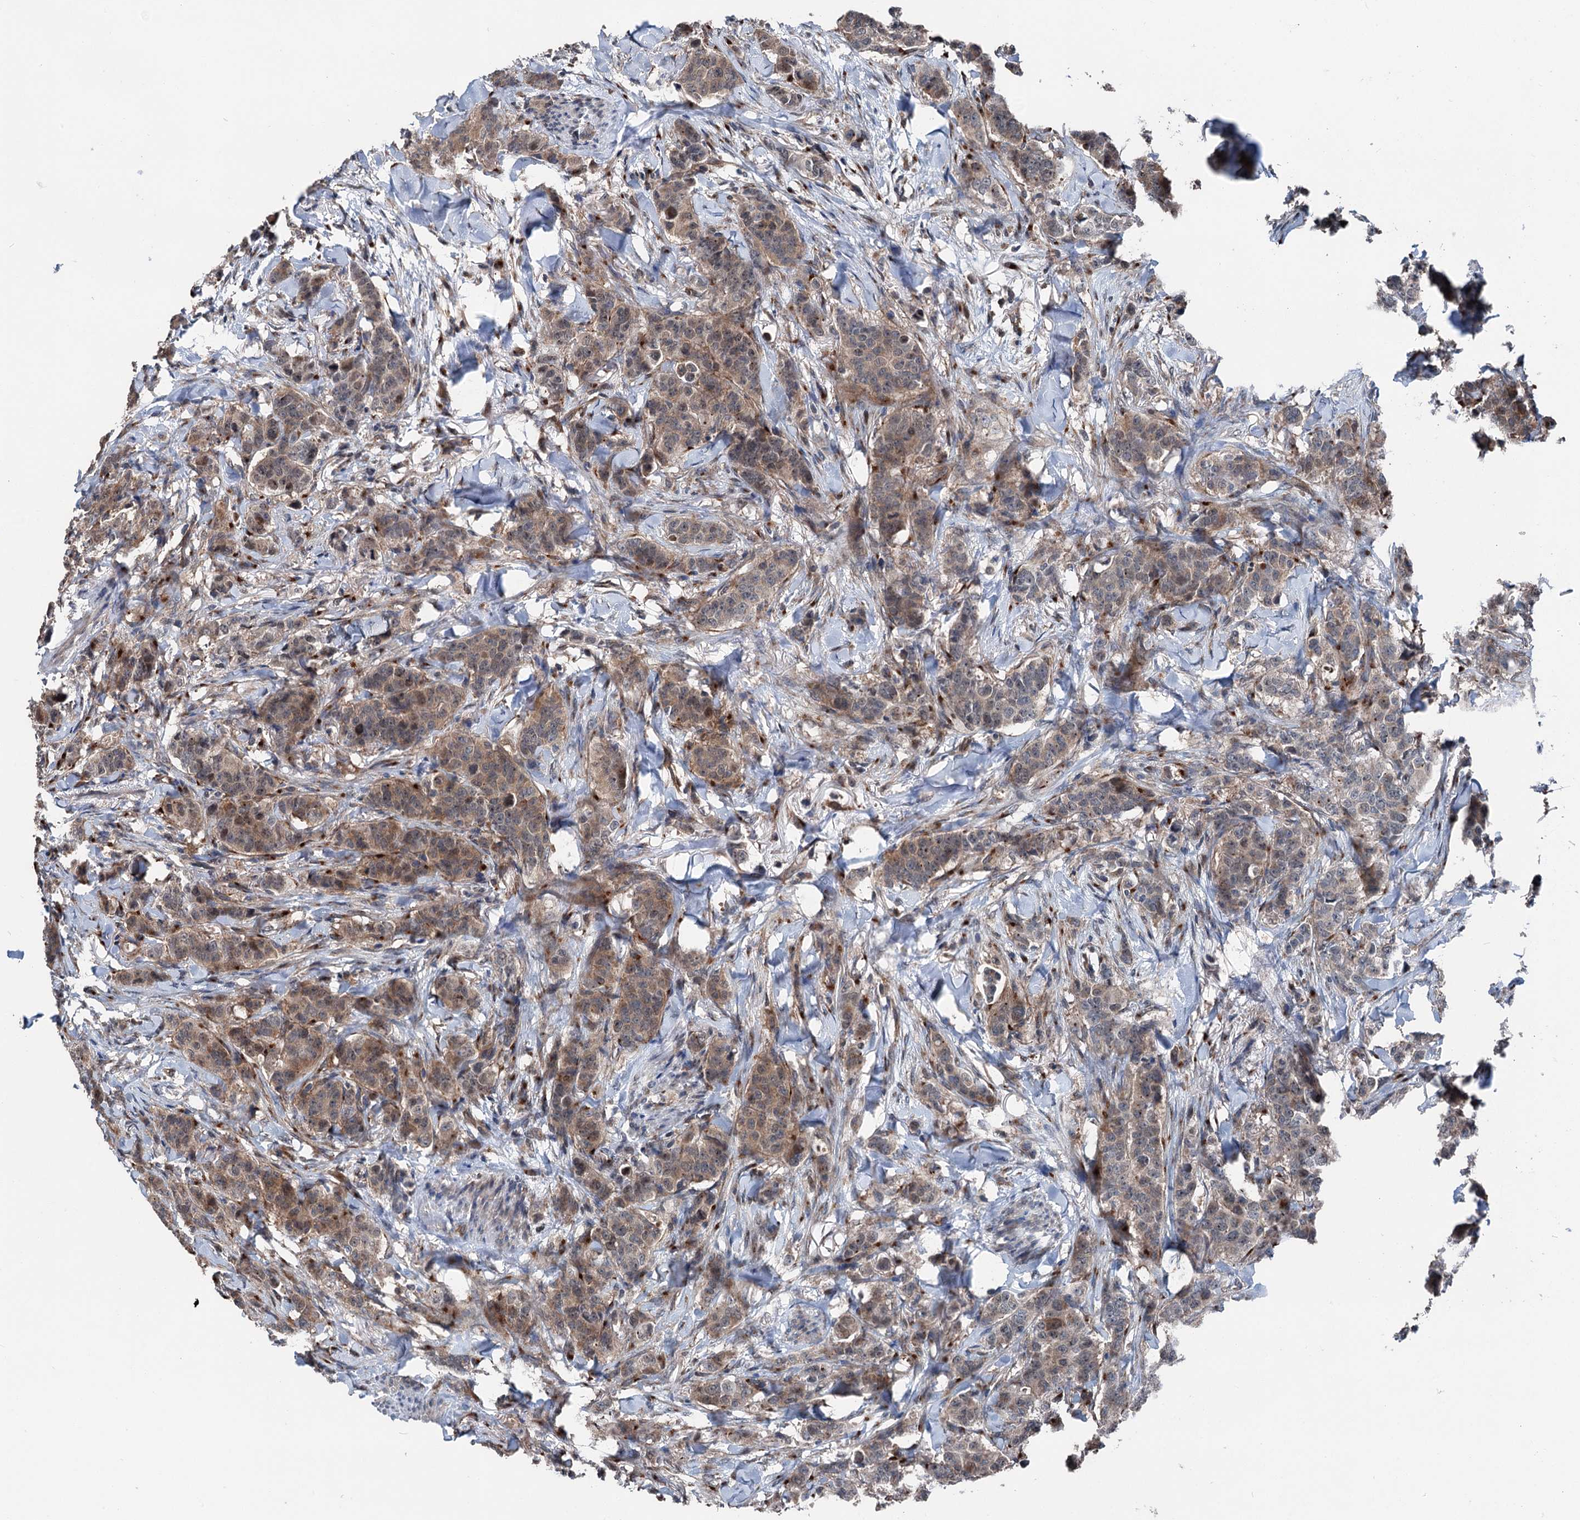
{"staining": {"intensity": "moderate", "quantity": ">75%", "location": "cytoplasmic/membranous"}, "tissue": "breast cancer", "cell_type": "Tumor cells", "image_type": "cancer", "snomed": [{"axis": "morphology", "description": "Duct carcinoma"}, {"axis": "topography", "description": "Breast"}], "caption": "The immunohistochemical stain labels moderate cytoplasmic/membranous expression in tumor cells of breast cancer (invasive ductal carcinoma) tissue.", "gene": "PSMD13", "patient": {"sex": "female", "age": 40}}